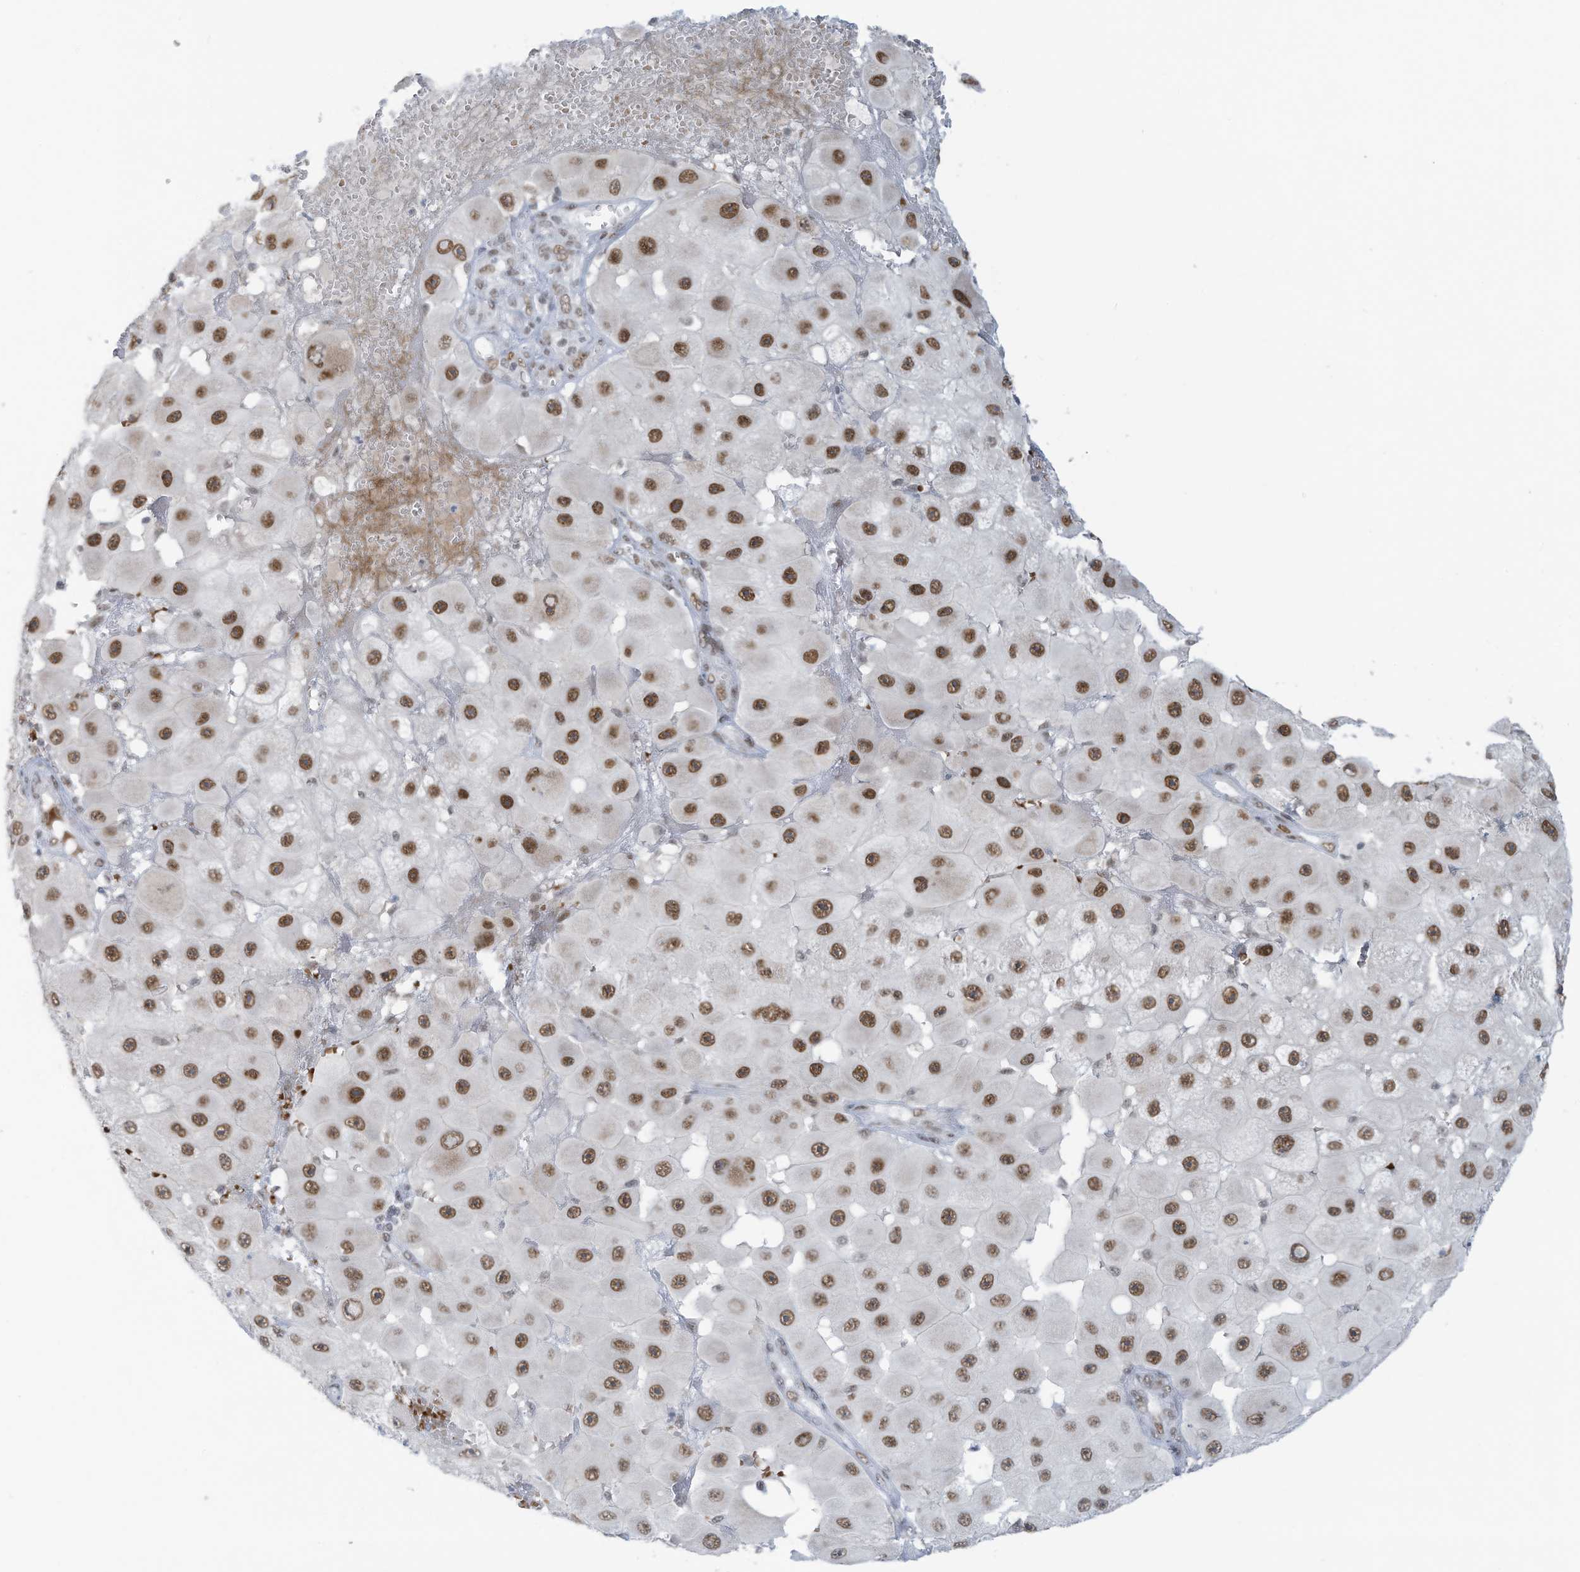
{"staining": {"intensity": "moderate", "quantity": ">75%", "location": "nuclear"}, "tissue": "melanoma", "cell_type": "Tumor cells", "image_type": "cancer", "snomed": [{"axis": "morphology", "description": "Malignant melanoma, NOS"}, {"axis": "topography", "description": "Skin"}], "caption": "Tumor cells show medium levels of moderate nuclear expression in about >75% of cells in malignant melanoma.", "gene": "ECT2L", "patient": {"sex": "female", "age": 81}}